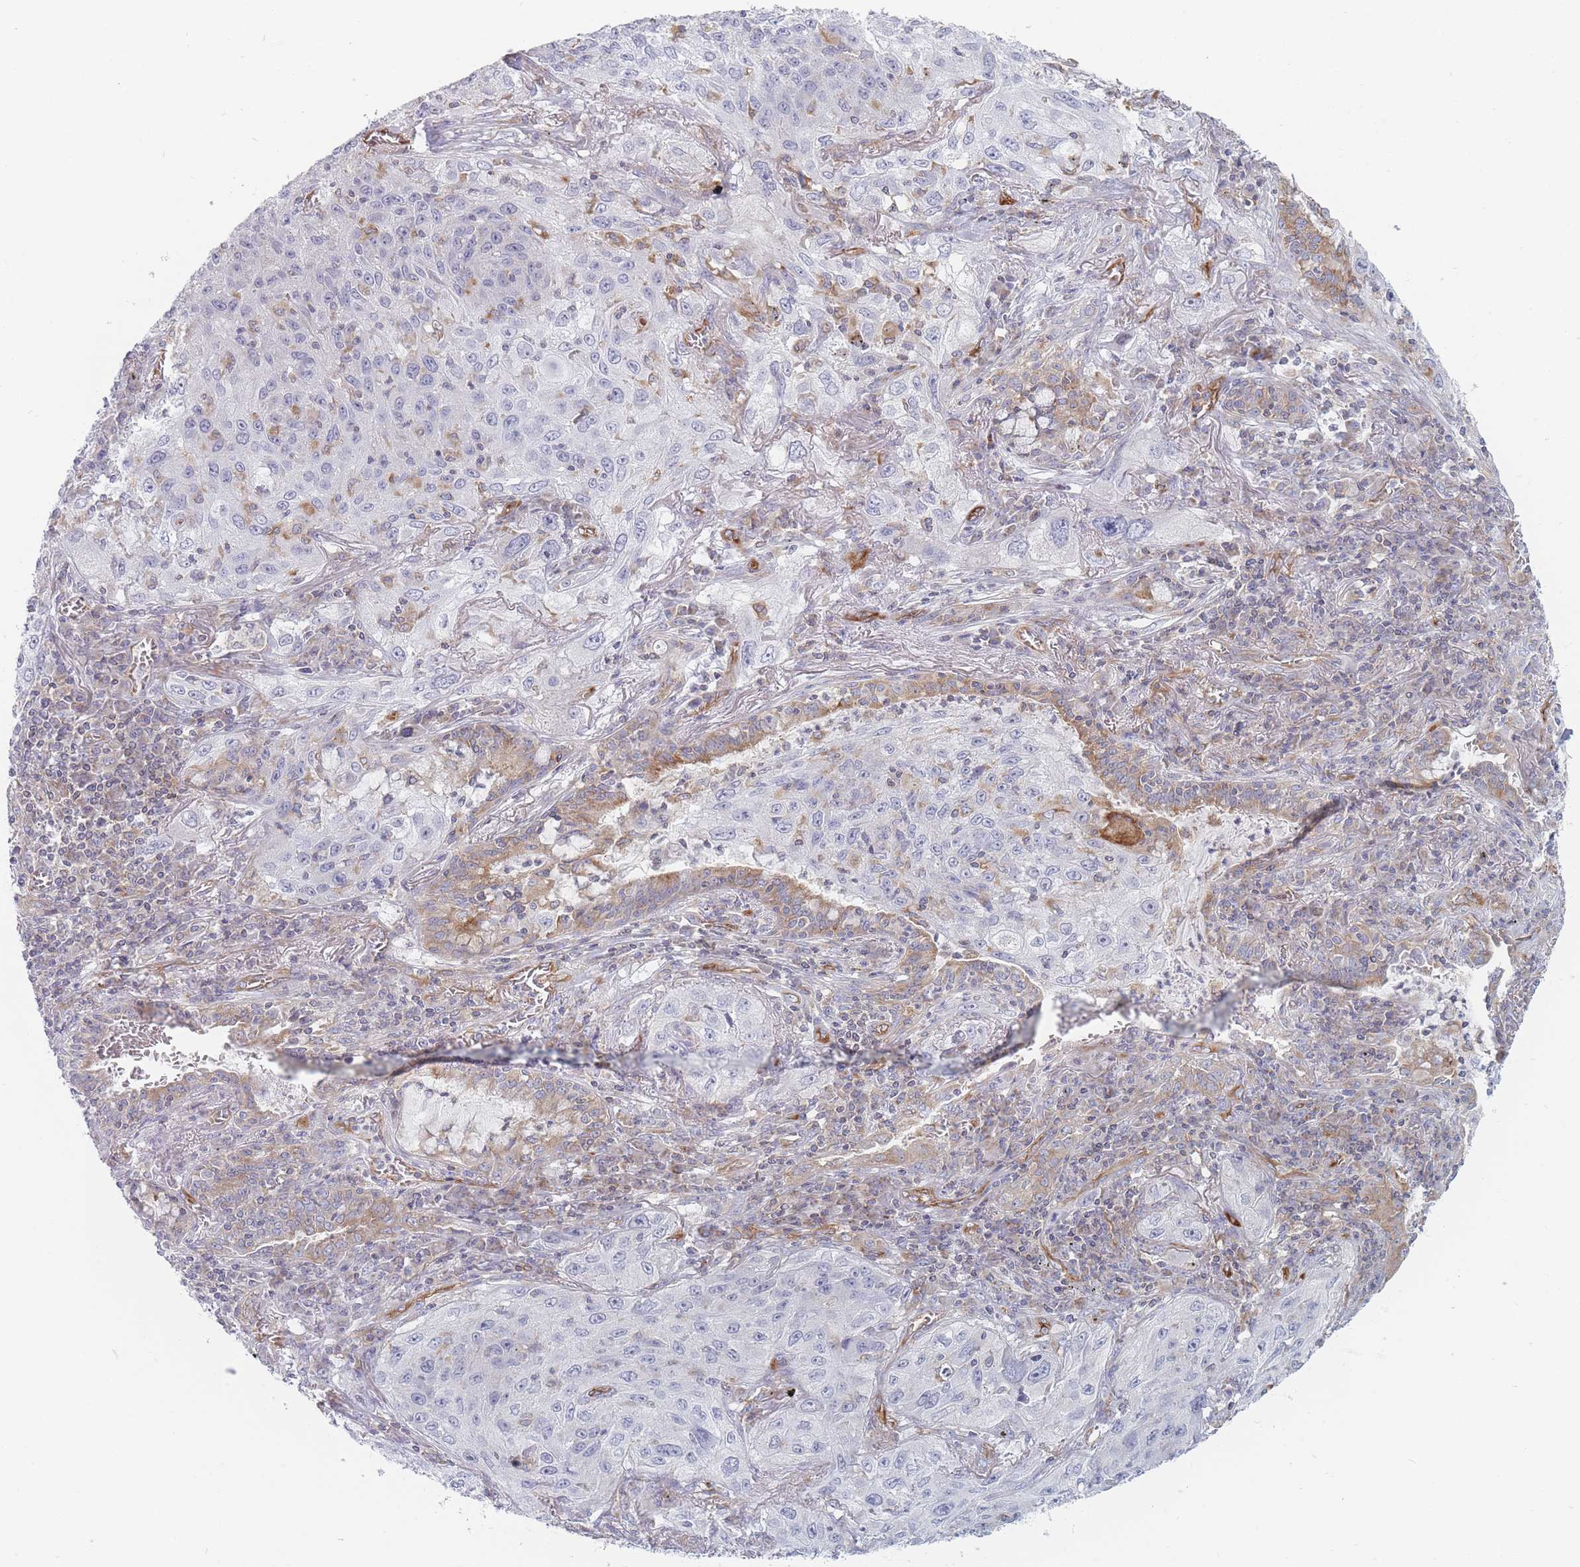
{"staining": {"intensity": "negative", "quantity": "none", "location": "none"}, "tissue": "lung cancer", "cell_type": "Tumor cells", "image_type": "cancer", "snomed": [{"axis": "morphology", "description": "Squamous cell carcinoma, NOS"}, {"axis": "topography", "description": "Lung"}], "caption": "Immunohistochemical staining of human lung cancer reveals no significant expression in tumor cells.", "gene": "MAP1S", "patient": {"sex": "female", "age": 69}}